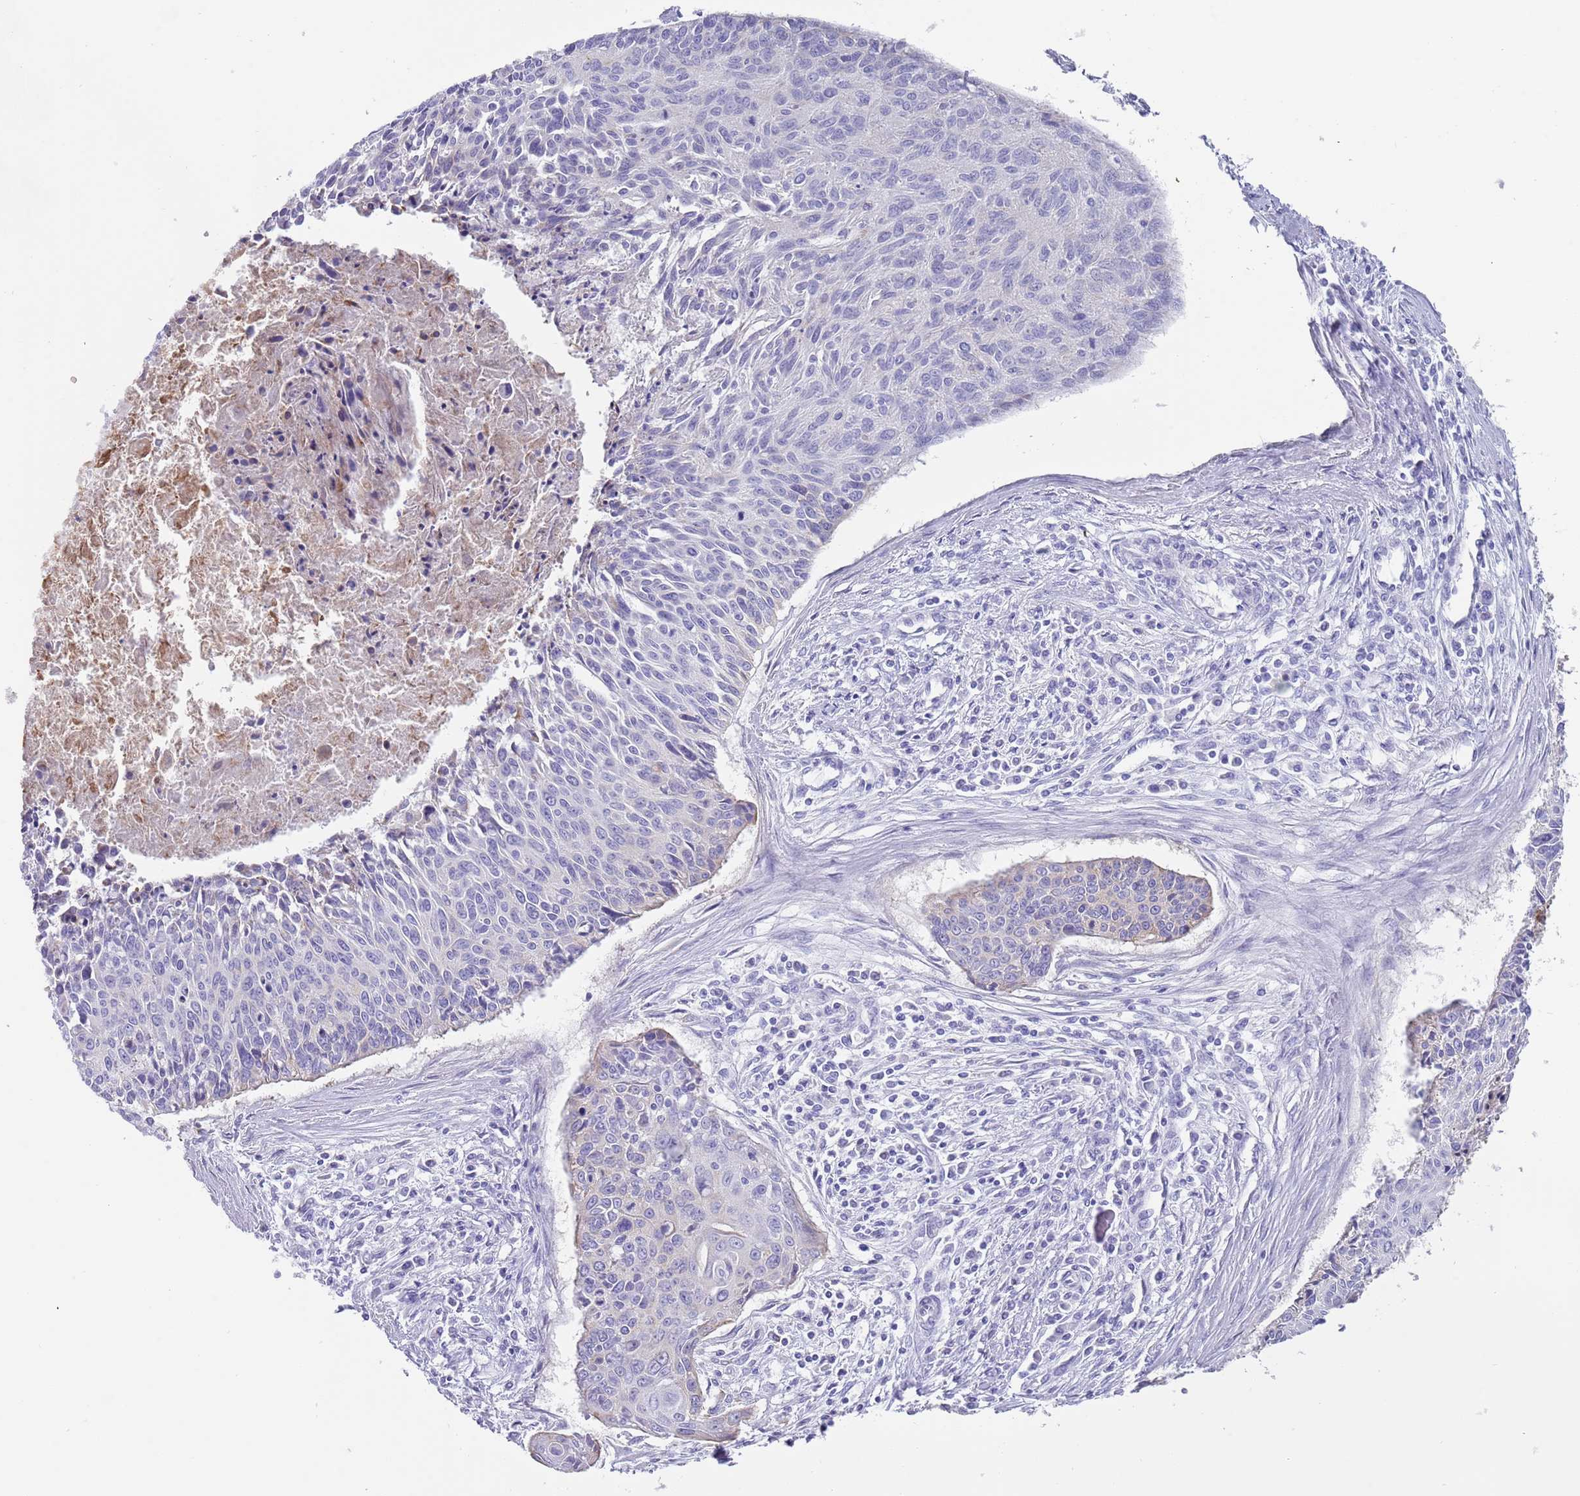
{"staining": {"intensity": "negative", "quantity": "none", "location": "none"}, "tissue": "cervical cancer", "cell_type": "Tumor cells", "image_type": "cancer", "snomed": [{"axis": "morphology", "description": "Squamous cell carcinoma, NOS"}, {"axis": "topography", "description": "Cervix"}], "caption": "Human cervical cancer (squamous cell carcinoma) stained for a protein using immunohistochemistry demonstrates no expression in tumor cells.", "gene": "HDAC8", "patient": {"sex": "female", "age": 55}}